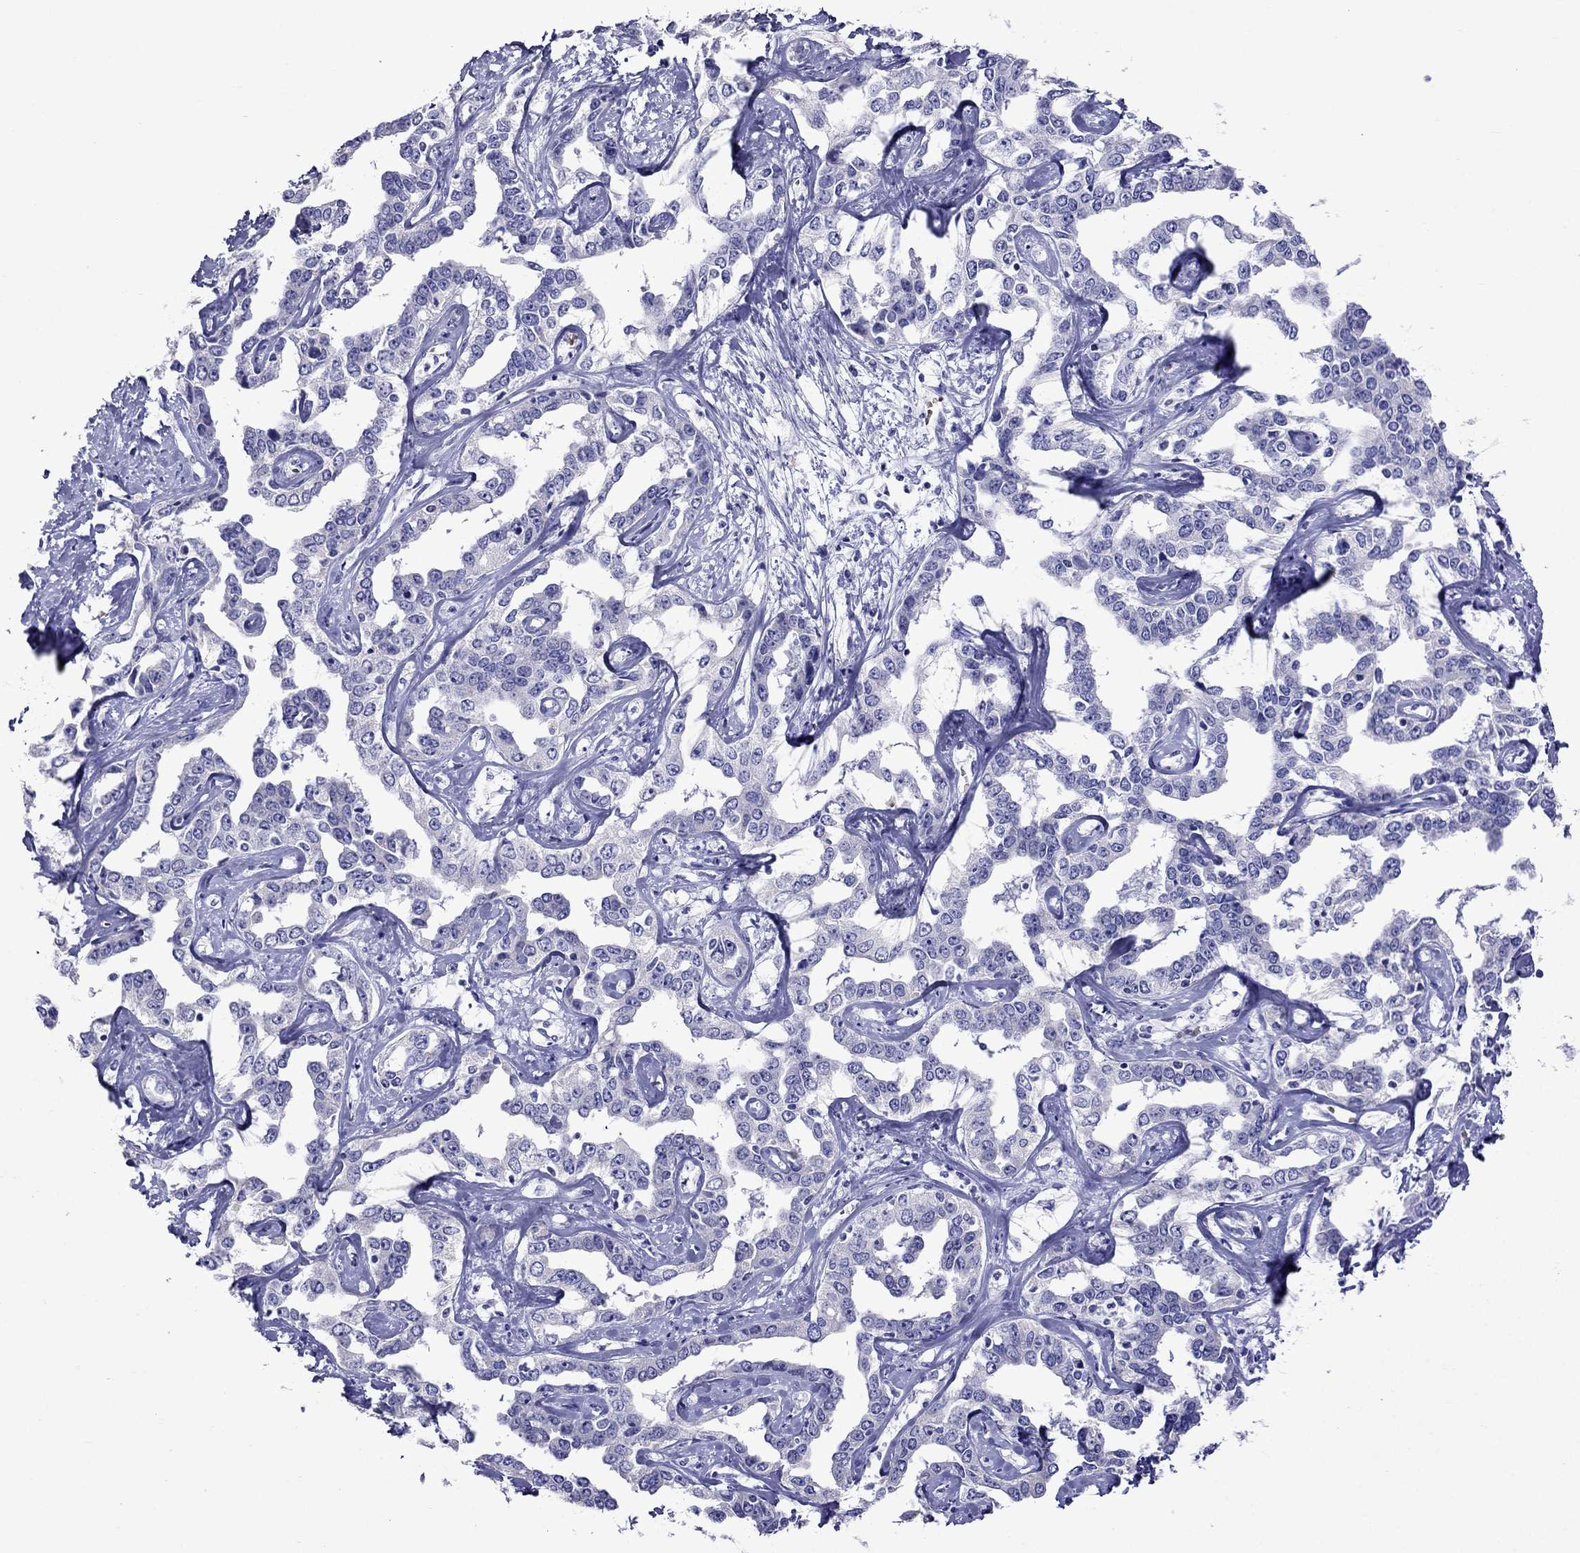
{"staining": {"intensity": "negative", "quantity": "none", "location": "none"}, "tissue": "liver cancer", "cell_type": "Tumor cells", "image_type": "cancer", "snomed": [{"axis": "morphology", "description": "Cholangiocarcinoma"}, {"axis": "topography", "description": "Liver"}], "caption": "Tumor cells show no significant protein expression in liver cancer. Nuclei are stained in blue.", "gene": "TDRD1", "patient": {"sex": "male", "age": 59}}